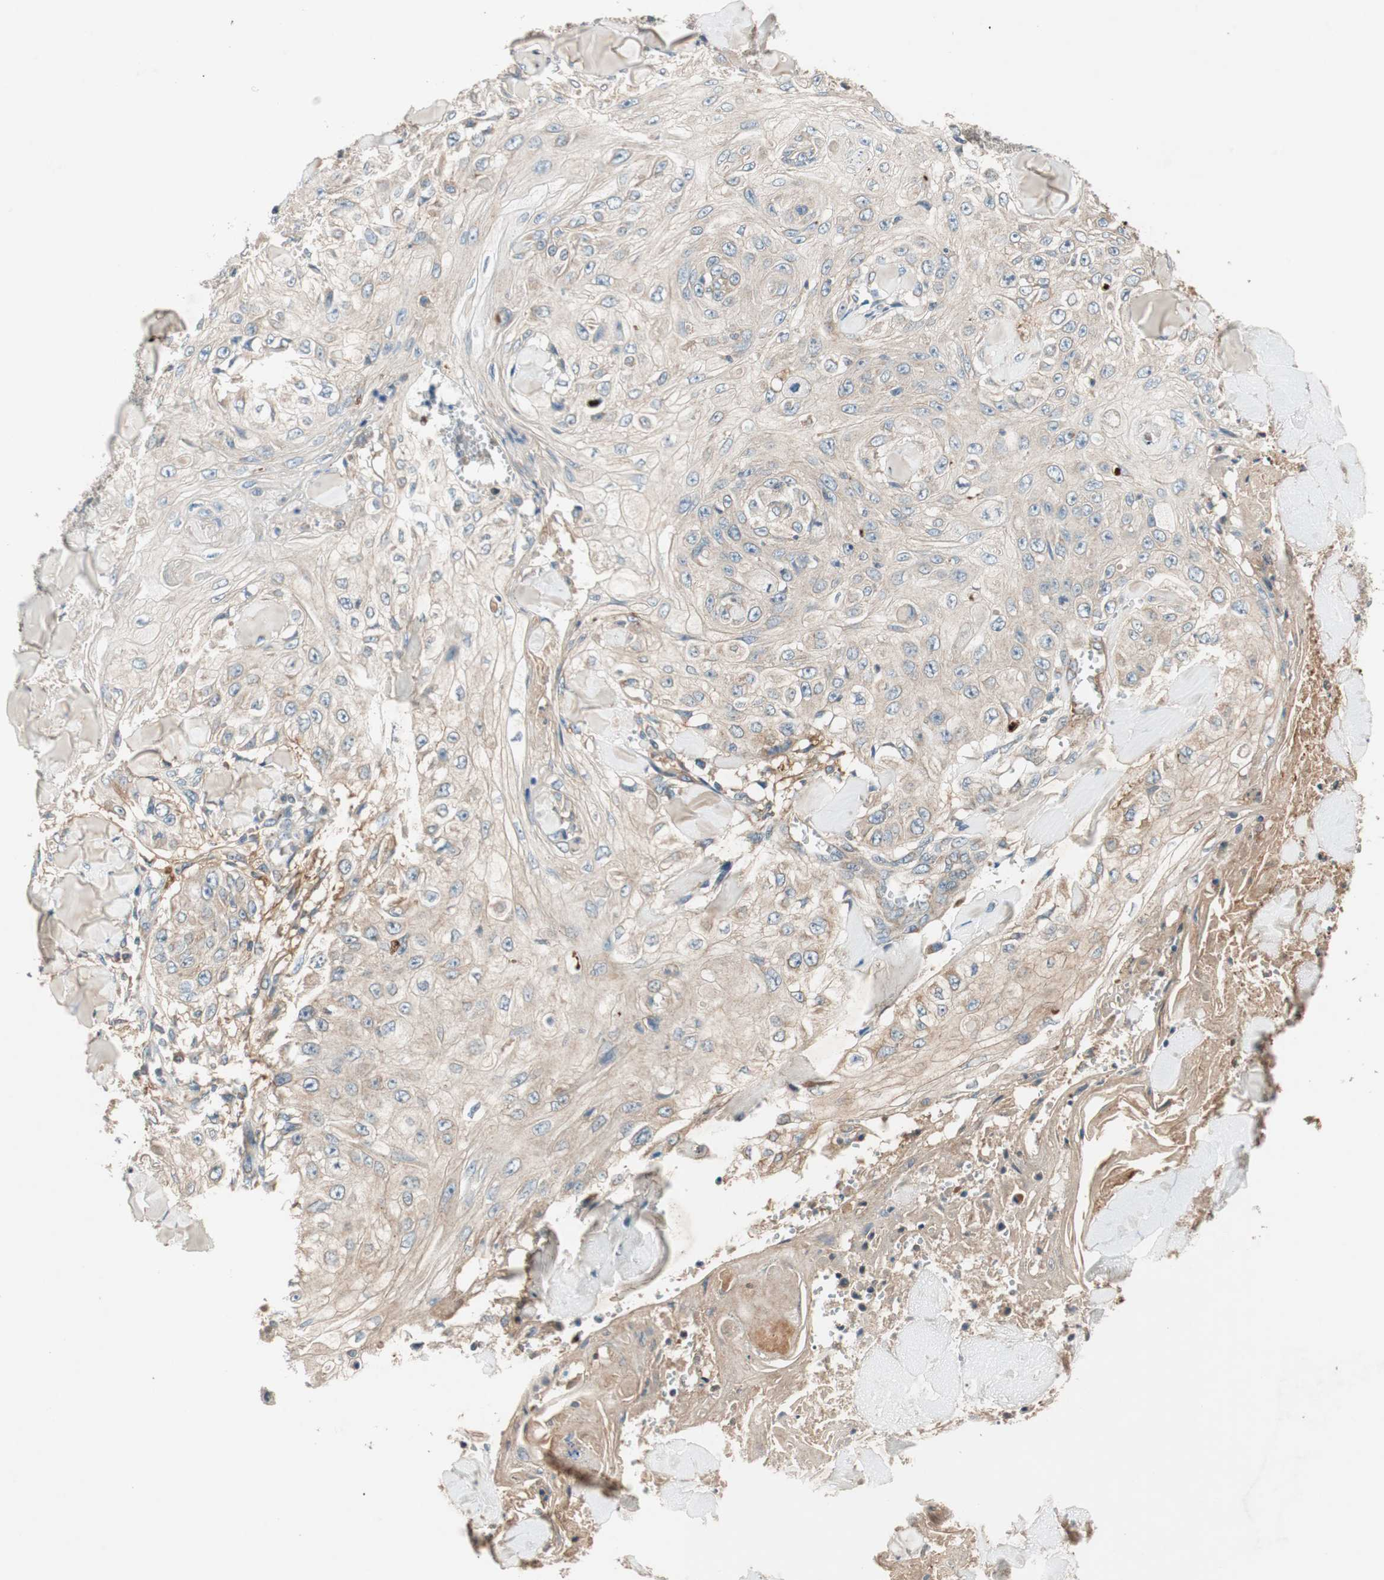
{"staining": {"intensity": "weak", "quantity": "<25%", "location": "cytoplasmic/membranous"}, "tissue": "skin cancer", "cell_type": "Tumor cells", "image_type": "cancer", "snomed": [{"axis": "morphology", "description": "Squamous cell carcinoma, NOS"}, {"axis": "topography", "description": "Skin"}], "caption": "Skin cancer (squamous cell carcinoma) was stained to show a protein in brown. There is no significant positivity in tumor cells.", "gene": "HPN", "patient": {"sex": "male", "age": 86}}